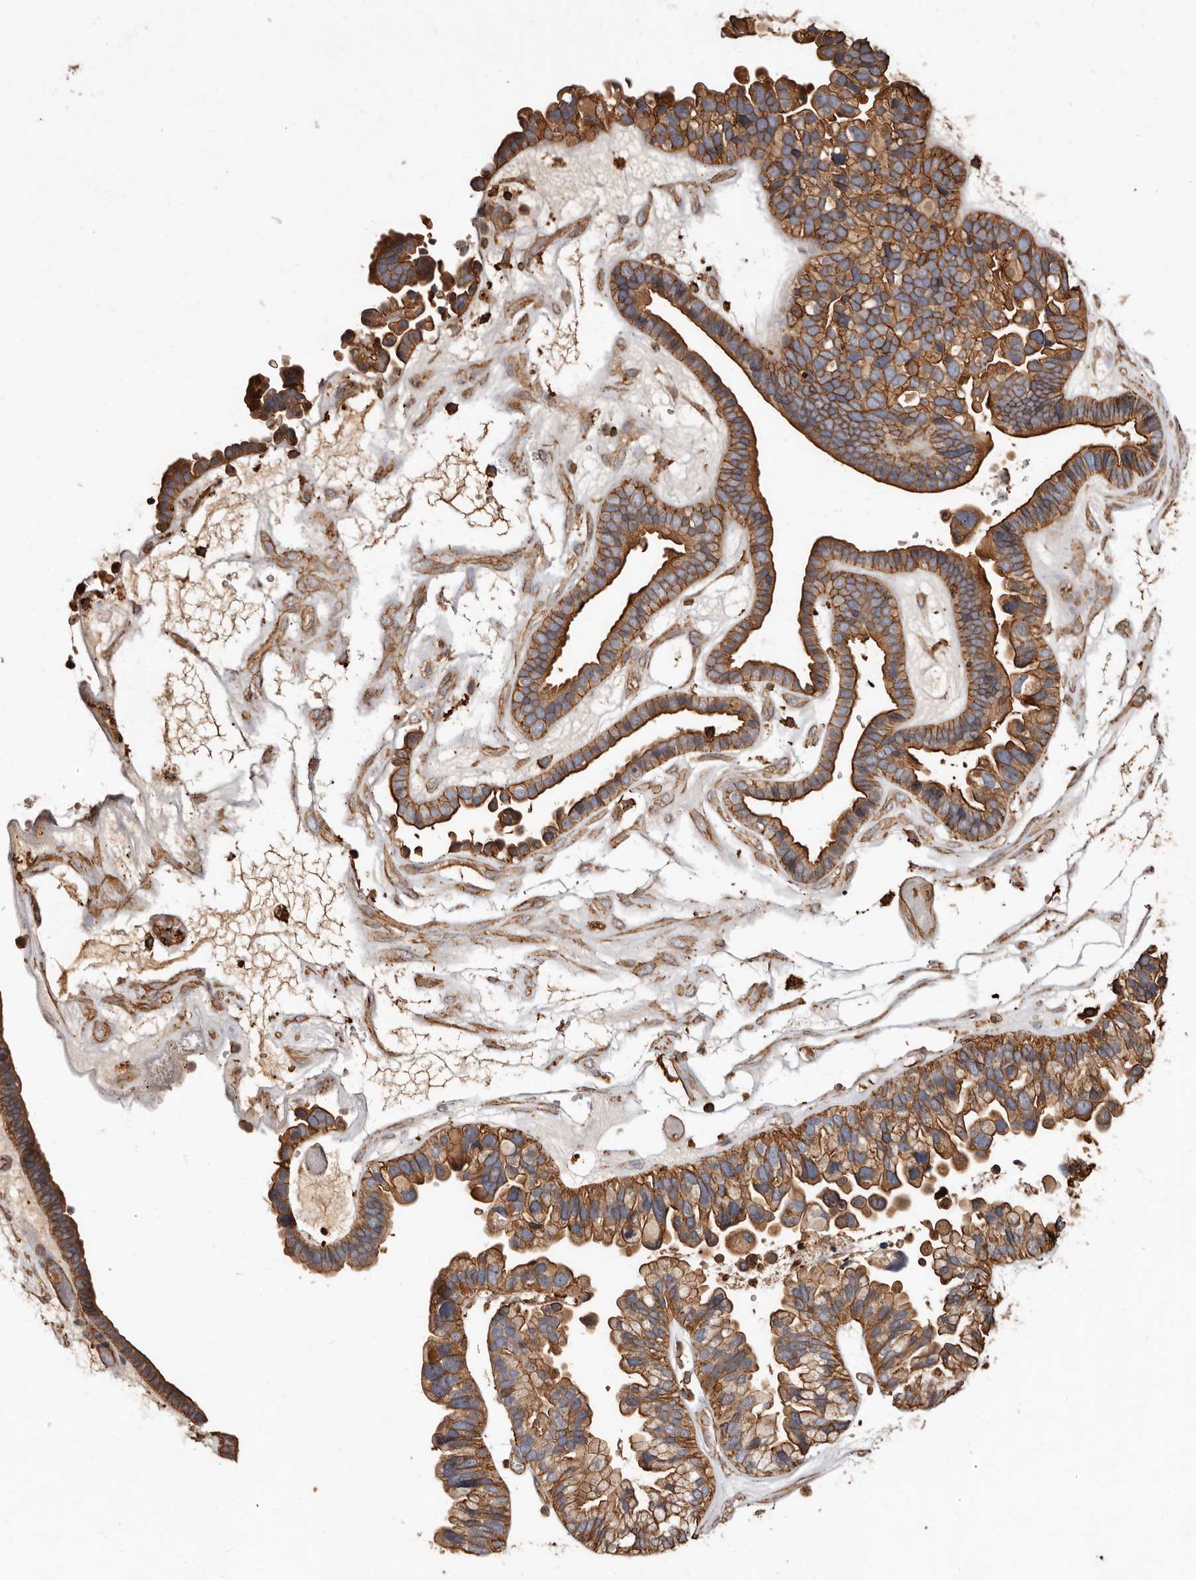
{"staining": {"intensity": "strong", "quantity": ">75%", "location": "cytoplasmic/membranous"}, "tissue": "ovarian cancer", "cell_type": "Tumor cells", "image_type": "cancer", "snomed": [{"axis": "morphology", "description": "Cystadenocarcinoma, serous, NOS"}, {"axis": "topography", "description": "Ovary"}], "caption": "Approximately >75% of tumor cells in ovarian serous cystadenocarcinoma demonstrate strong cytoplasmic/membranous protein staining as visualized by brown immunohistochemical staining.", "gene": "COQ8B", "patient": {"sex": "female", "age": 56}}